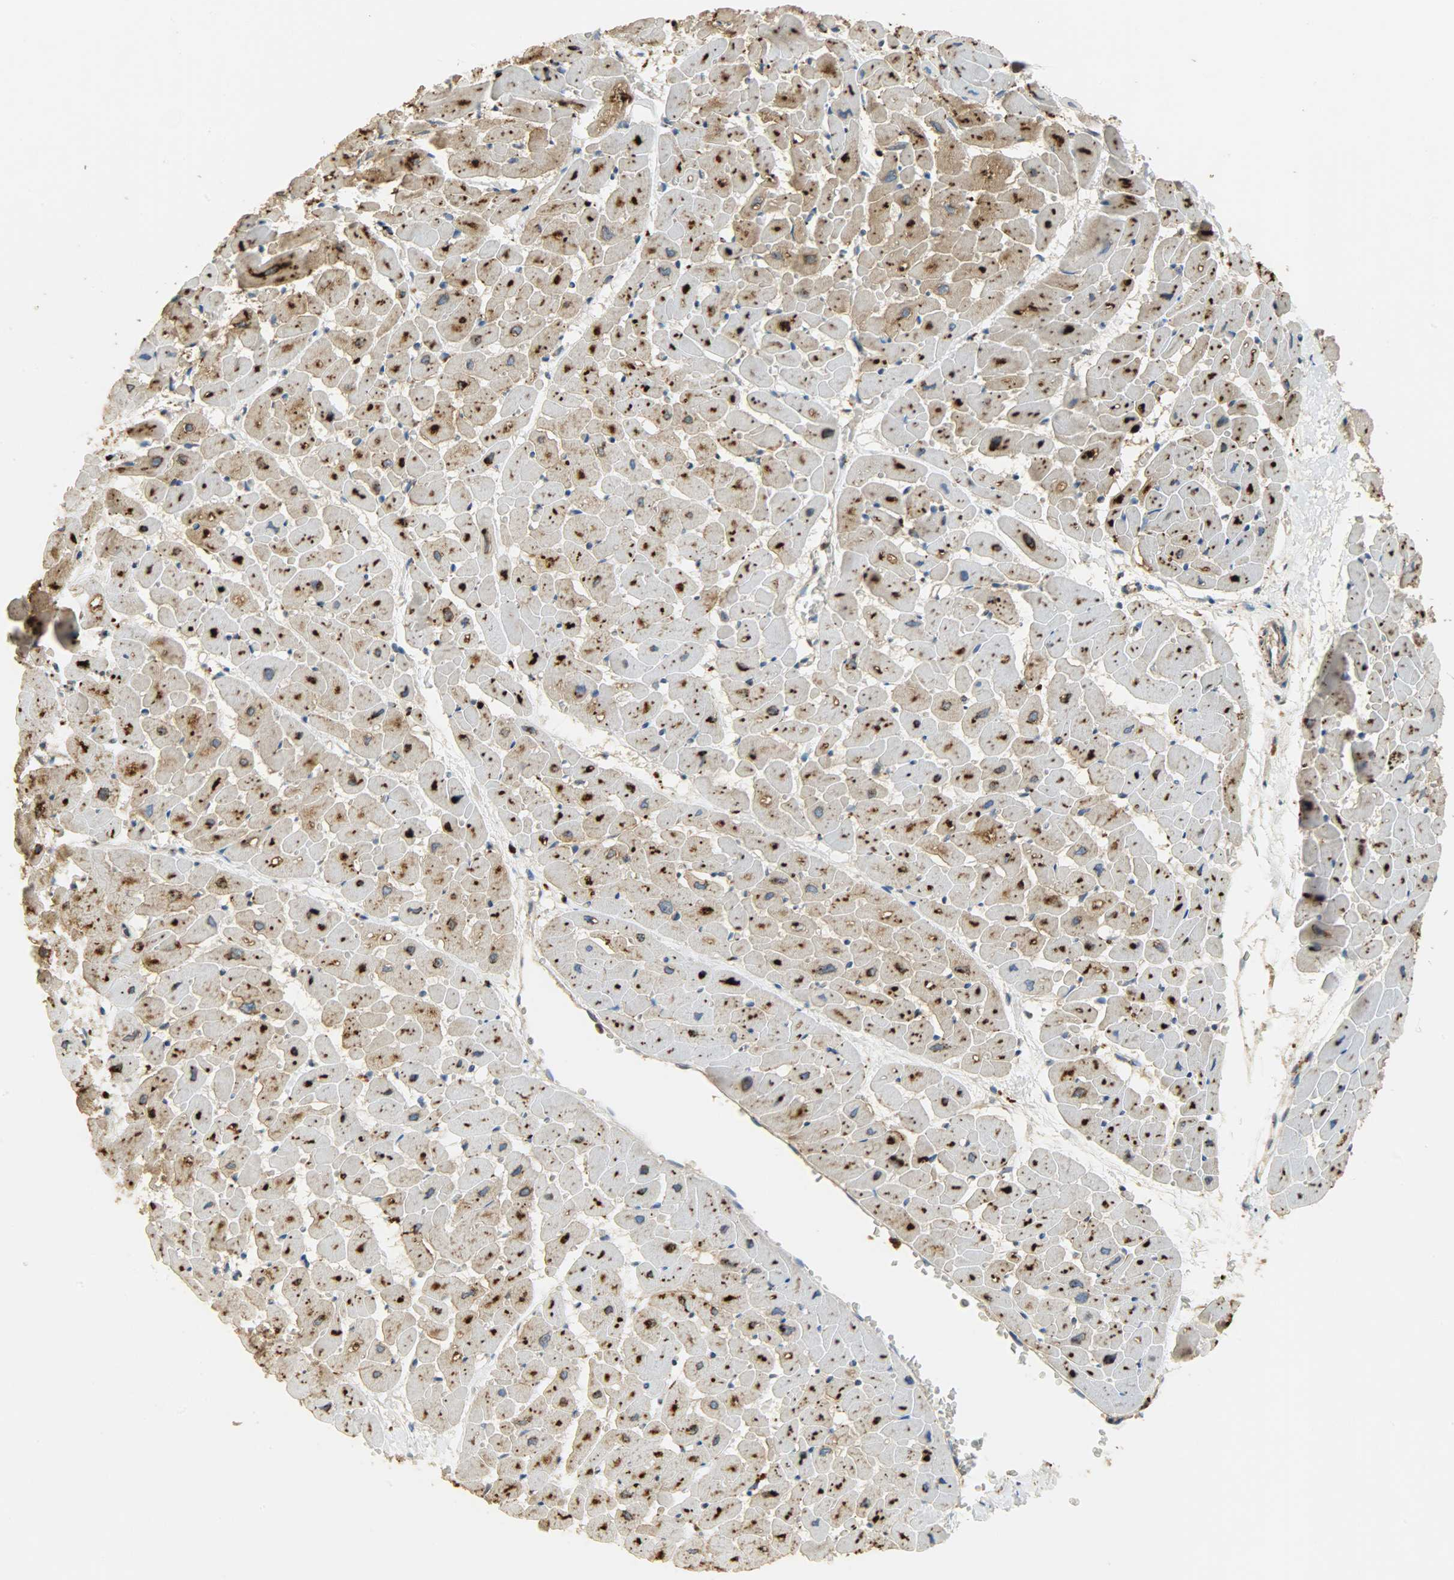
{"staining": {"intensity": "strong", "quantity": ">75%", "location": "cytoplasmic/membranous"}, "tissue": "heart muscle", "cell_type": "Cardiomyocytes", "image_type": "normal", "snomed": [{"axis": "morphology", "description": "Normal tissue, NOS"}, {"axis": "topography", "description": "Heart"}], "caption": "Immunohistochemistry (IHC) (DAB (3,3'-diaminobenzidine)) staining of benign human heart muscle shows strong cytoplasmic/membranous protein positivity in approximately >75% of cardiomyocytes. (DAB (3,3'-diaminobenzidine) = brown stain, brightfield microscopy at high magnification).", "gene": "ASAH1", "patient": {"sex": "male", "age": 45}}